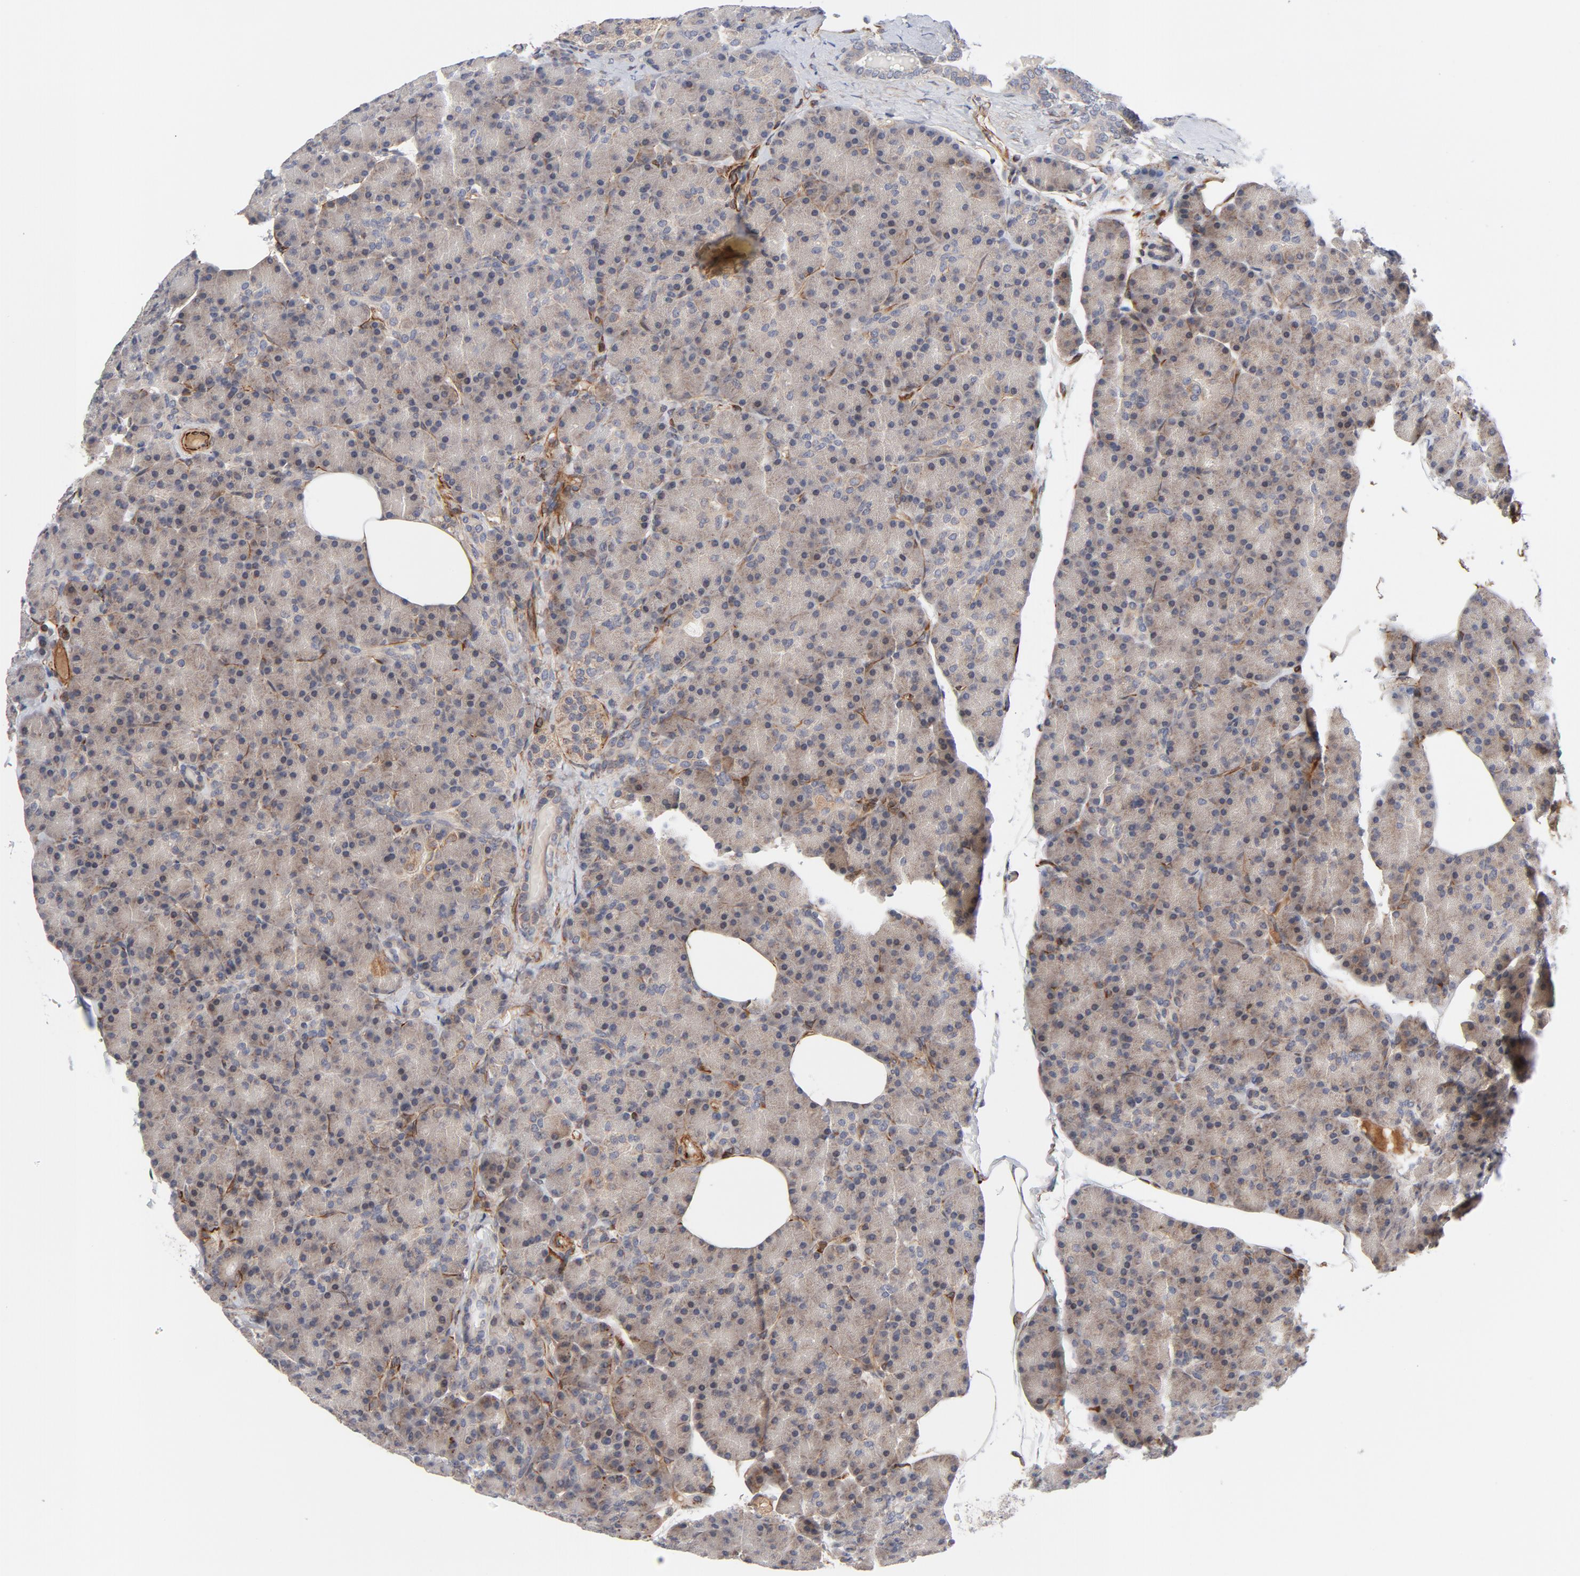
{"staining": {"intensity": "moderate", "quantity": ">75%", "location": "cytoplasmic/membranous"}, "tissue": "pancreas", "cell_type": "Exocrine glandular cells", "image_type": "normal", "snomed": [{"axis": "morphology", "description": "Normal tissue, NOS"}, {"axis": "topography", "description": "Pancreas"}], "caption": "Immunohistochemical staining of unremarkable human pancreas demonstrates >75% levels of moderate cytoplasmic/membranous protein positivity in approximately >75% of exocrine glandular cells.", "gene": "DNAAF2", "patient": {"sex": "female", "age": 43}}